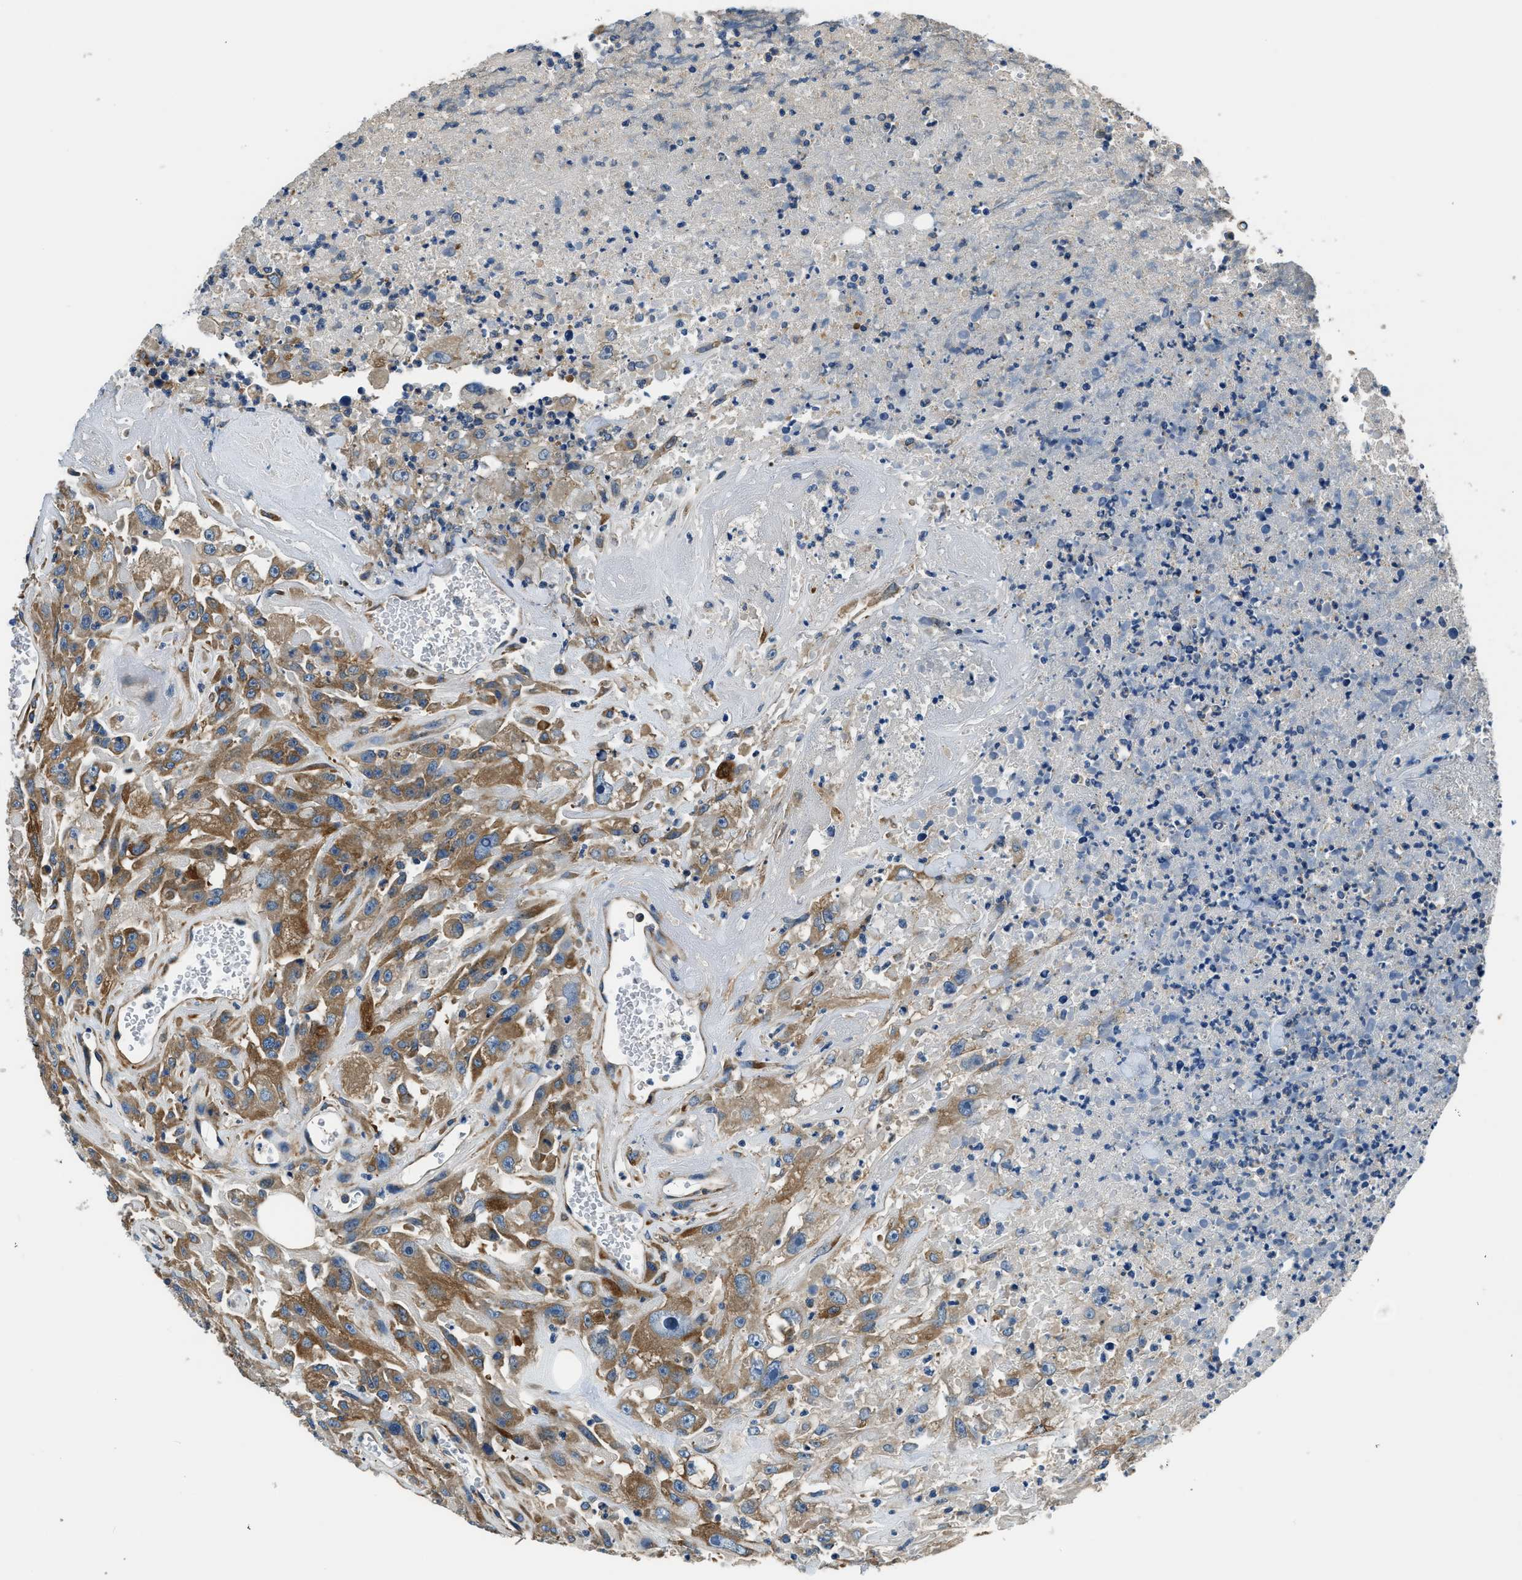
{"staining": {"intensity": "moderate", "quantity": ">75%", "location": "cytoplasmic/membranous"}, "tissue": "urothelial cancer", "cell_type": "Tumor cells", "image_type": "cancer", "snomed": [{"axis": "morphology", "description": "Urothelial carcinoma, High grade"}, {"axis": "topography", "description": "Urinary bladder"}], "caption": "Tumor cells show moderate cytoplasmic/membranous expression in about >75% of cells in urothelial carcinoma (high-grade).", "gene": "EEA1", "patient": {"sex": "male", "age": 46}}